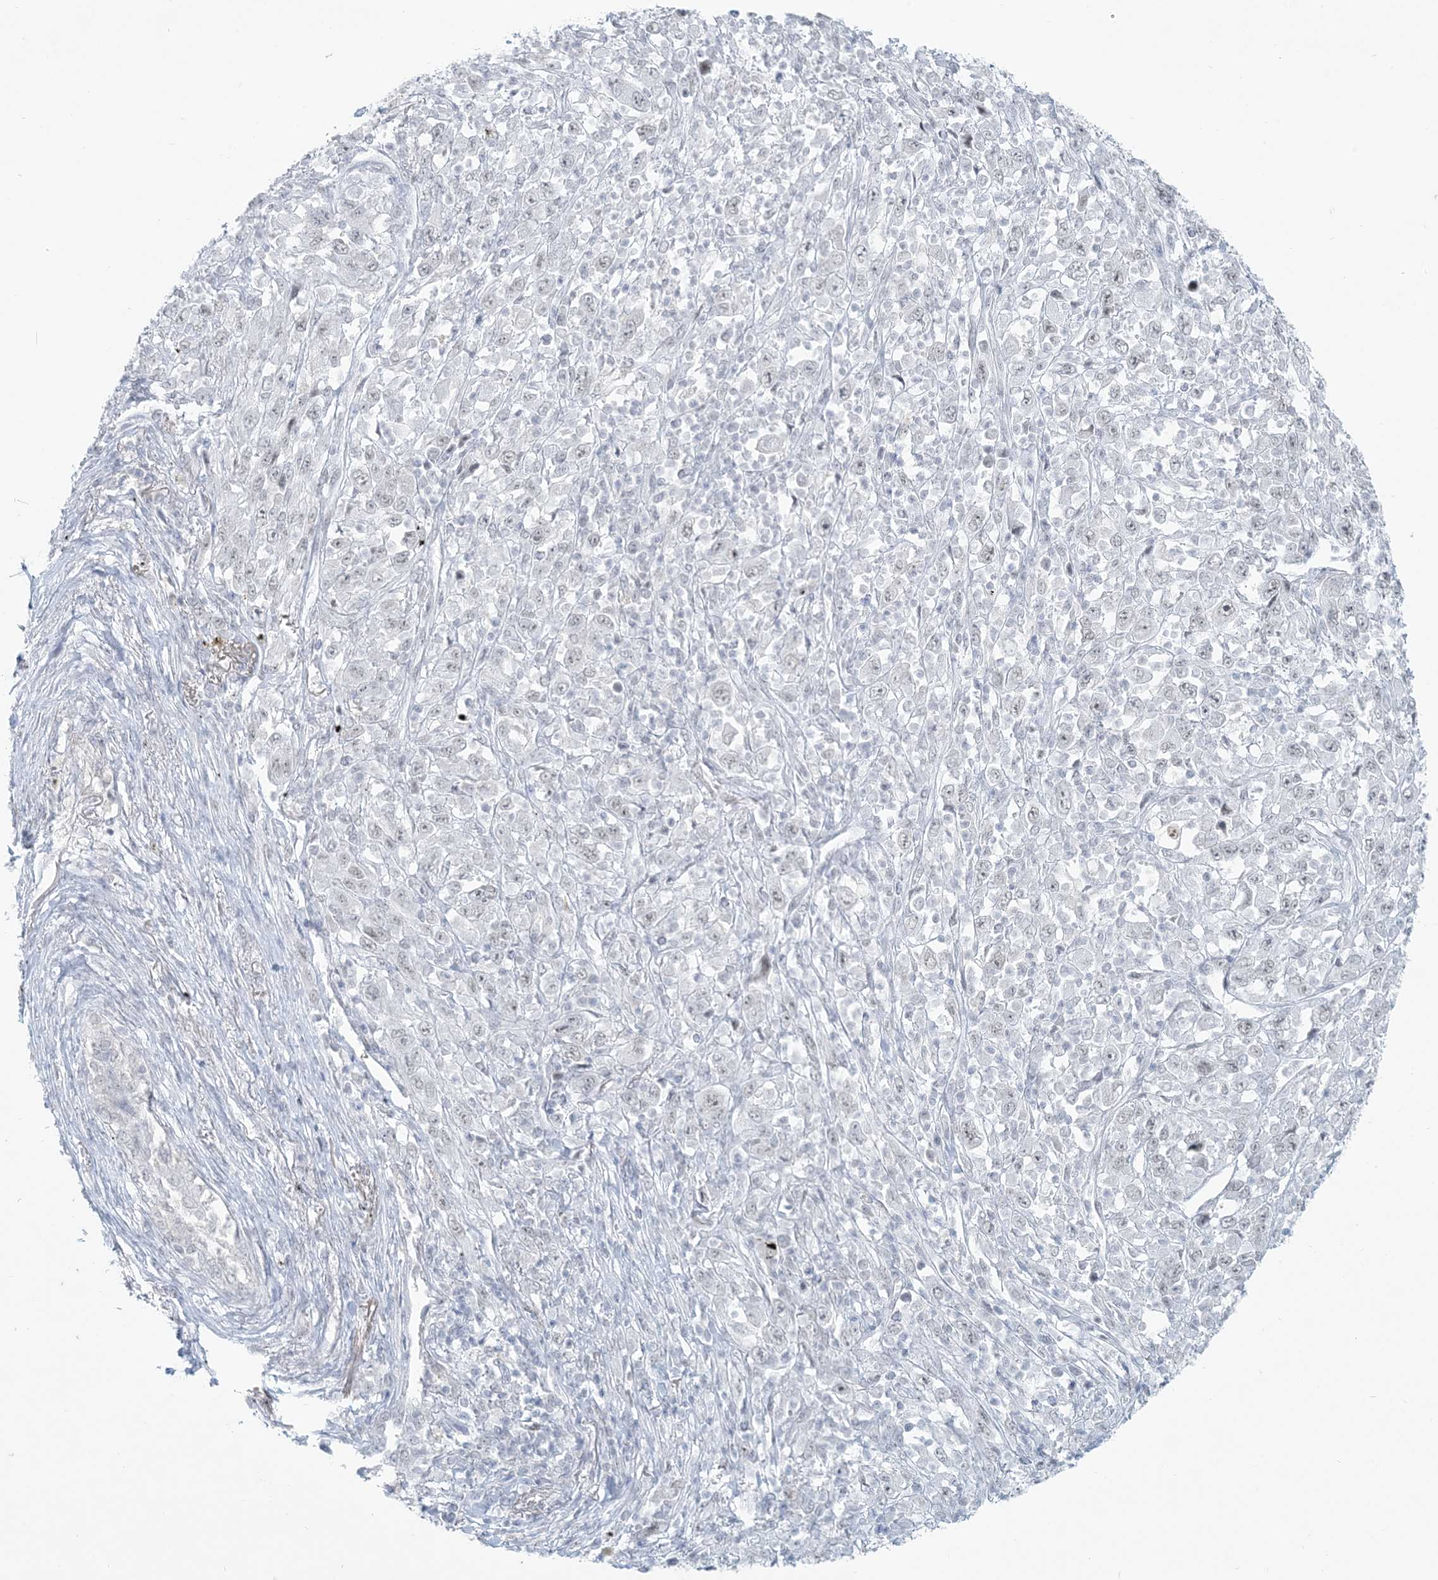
{"staining": {"intensity": "weak", "quantity": "<25%", "location": "nuclear"}, "tissue": "melanoma", "cell_type": "Tumor cells", "image_type": "cancer", "snomed": [{"axis": "morphology", "description": "Malignant melanoma, Metastatic site"}, {"axis": "topography", "description": "Skin"}], "caption": "Human melanoma stained for a protein using immunohistochemistry (IHC) demonstrates no expression in tumor cells.", "gene": "SCML1", "patient": {"sex": "female", "age": 56}}